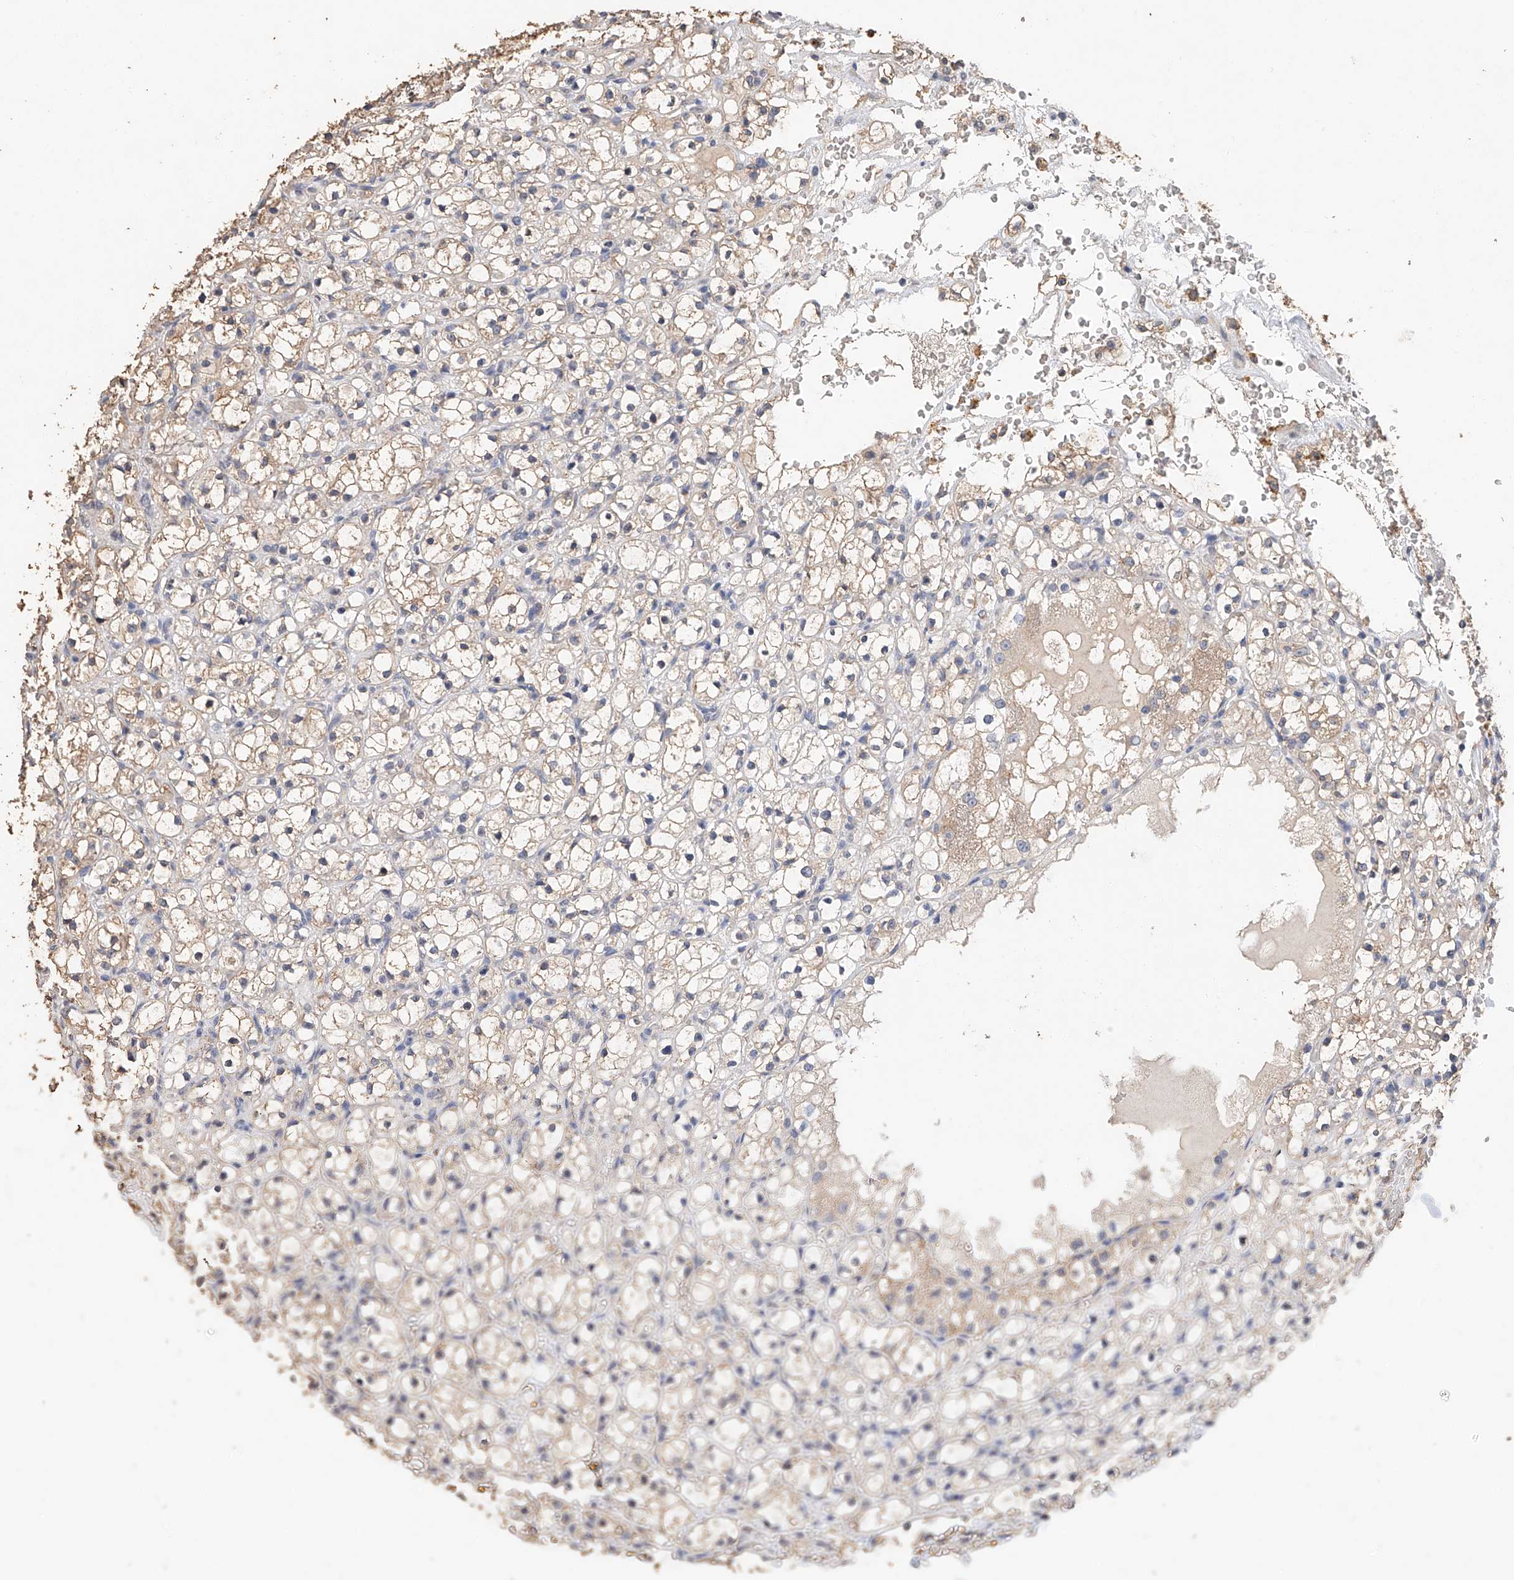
{"staining": {"intensity": "weak", "quantity": "<25%", "location": "cytoplasmic/membranous"}, "tissue": "renal cancer", "cell_type": "Tumor cells", "image_type": "cancer", "snomed": [{"axis": "morphology", "description": "Adenocarcinoma, NOS"}, {"axis": "topography", "description": "Kidney"}], "caption": "Immunohistochemistry histopathology image of human renal cancer stained for a protein (brown), which reveals no expression in tumor cells.", "gene": "CERS4", "patient": {"sex": "male", "age": 61}}